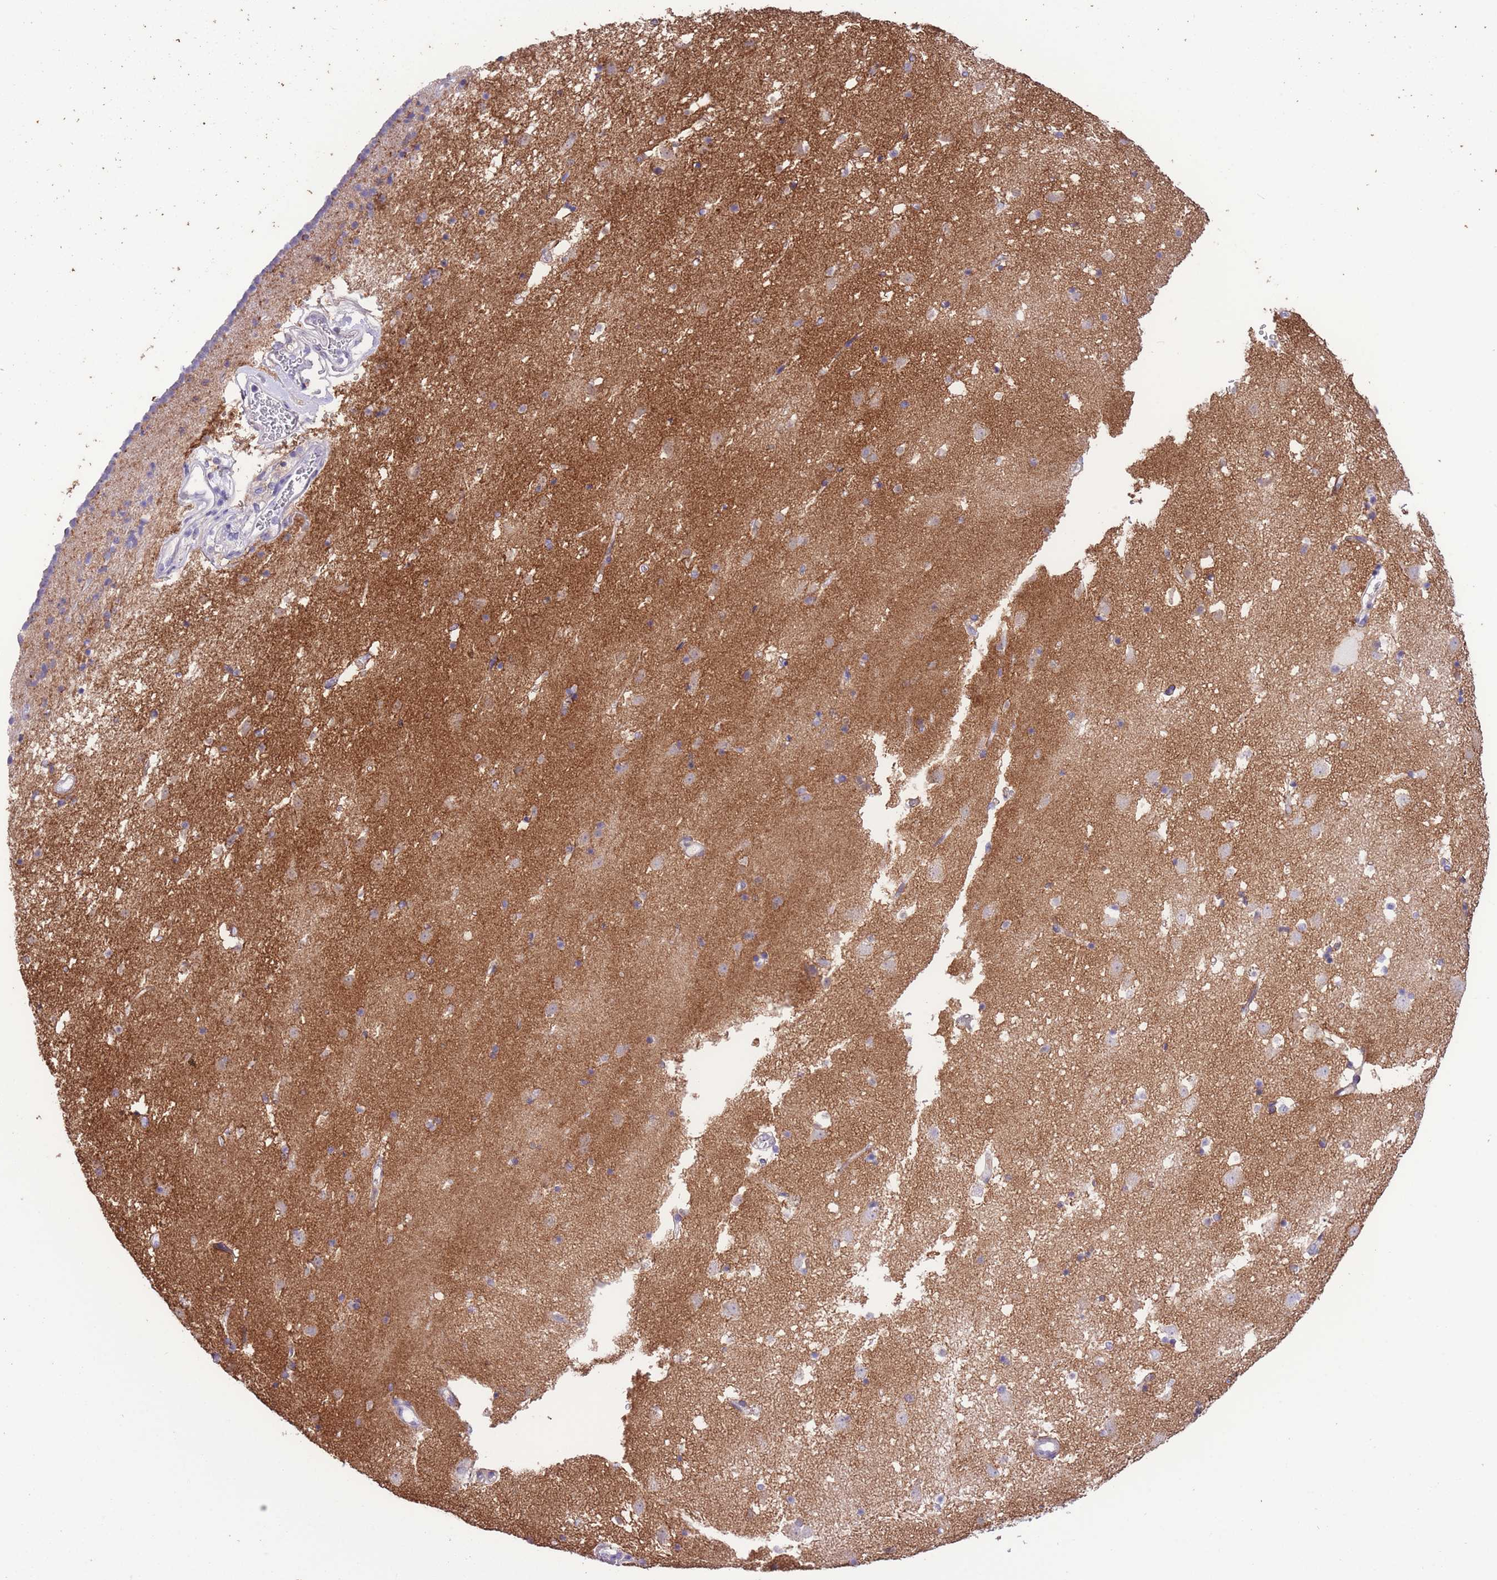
{"staining": {"intensity": "negative", "quantity": "none", "location": "none"}, "tissue": "caudate", "cell_type": "Glial cells", "image_type": "normal", "snomed": [{"axis": "morphology", "description": "Normal tissue, NOS"}, {"axis": "topography", "description": "Lateral ventricle wall"}], "caption": "DAB (3,3'-diaminobenzidine) immunohistochemical staining of benign caudate shows no significant positivity in glial cells.", "gene": "RAI2", "patient": {"sex": "male", "age": 58}}